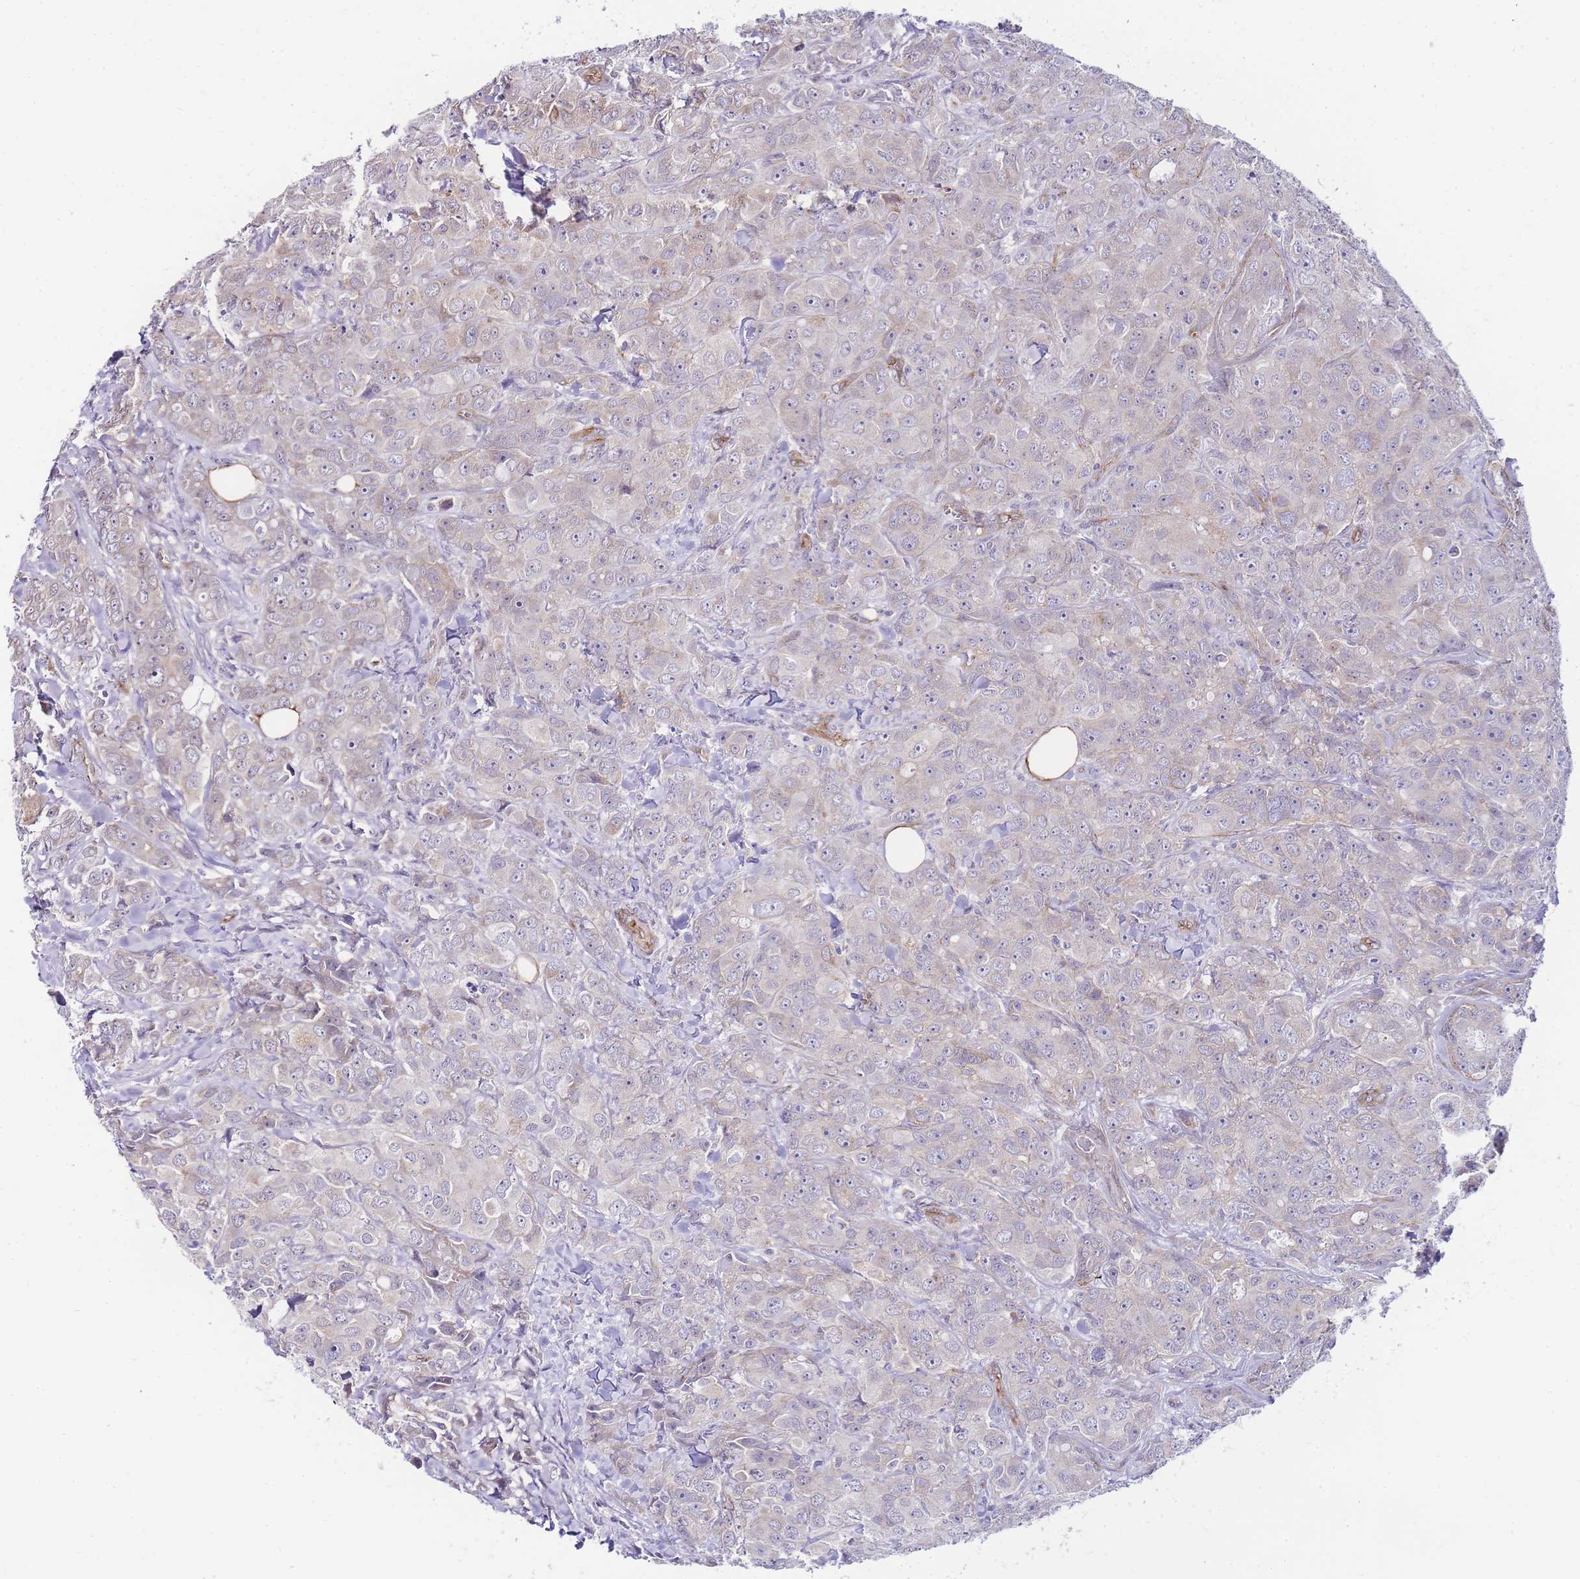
{"staining": {"intensity": "moderate", "quantity": "<25%", "location": "cytoplasmic/membranous"}, "tissue": "breast cancer", "cell_type": "Tumor cells", "image_type": "cancer", "snomed": [{"axis": "morphology", "description": "Duct carcinoma"}, {"axis": "topography", "description": "Breast"}], "caption": "Immunohistochemistry histopathology image of intraductal carcinoma (breast) stained for a protein (brown), which exhibits low levels of moderate cytoplasmic/membranous positivity in about <25% of tumor cells.", "gene": "PDCD7", "patient": {"sex": "female", "age": 43}}